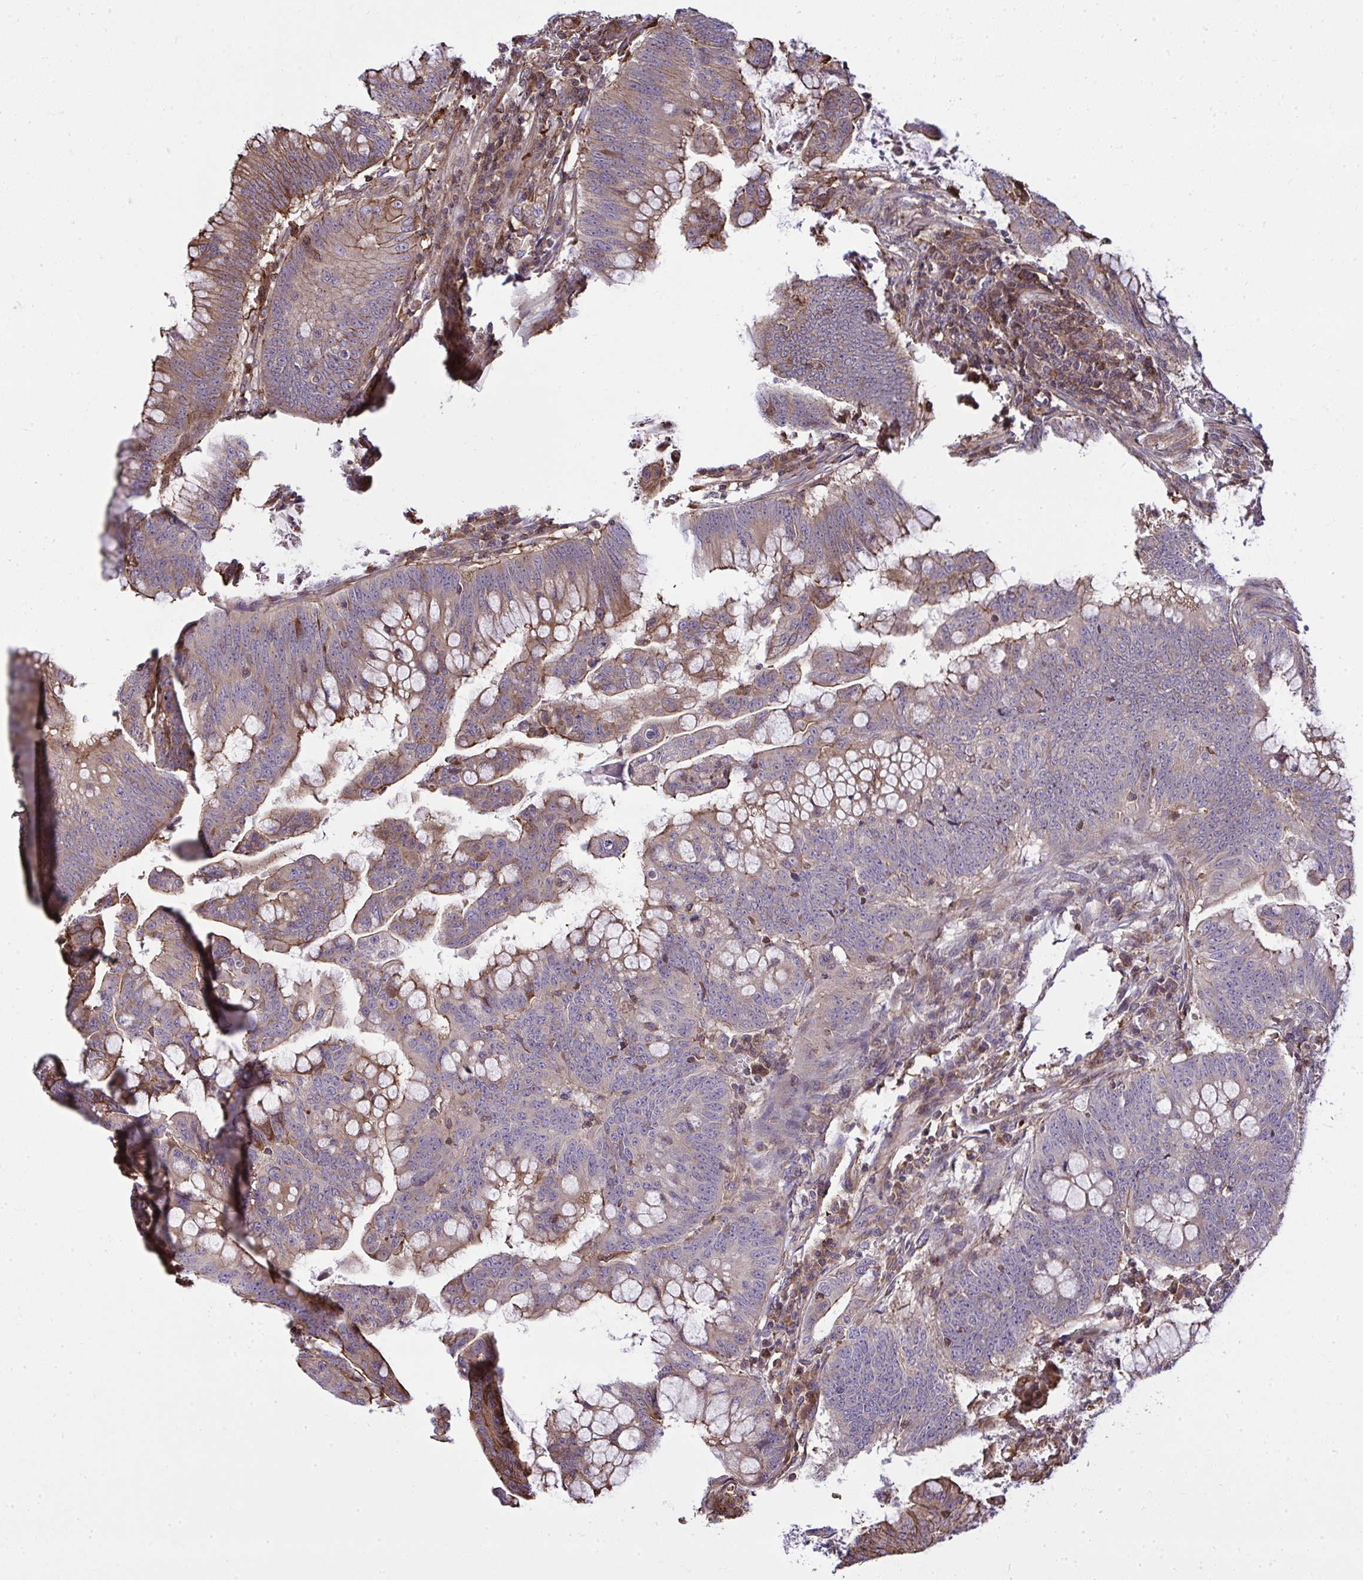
{"staining": {"intensity": "strong", "quantity": "25%-75%", "location": "cytoplasmic/membranous"}, "tissue": "colorectal cancer", "cell_type": "Tumor cells", "image_type": "cancer", "snomed": [{"axis": "morphology", "description": "Adenocarcinoma, NOS"}, {"axis": "topography", "description": "Colon"}], "caption": "Immunohistochemical staining of human adenocarcinoma (colorectal) displays strong cytoplasmic/membranous protein positivity in approximately 25%-75% of tumor cells. Using DAB (3,3'-diaminobenzidine) (brown) and hematoxylin (blue) stains, captured at high magnification using brightfield microscopy.", "gene": "ZSCAN9", "patient": {"sex": "male", "age": 62}}